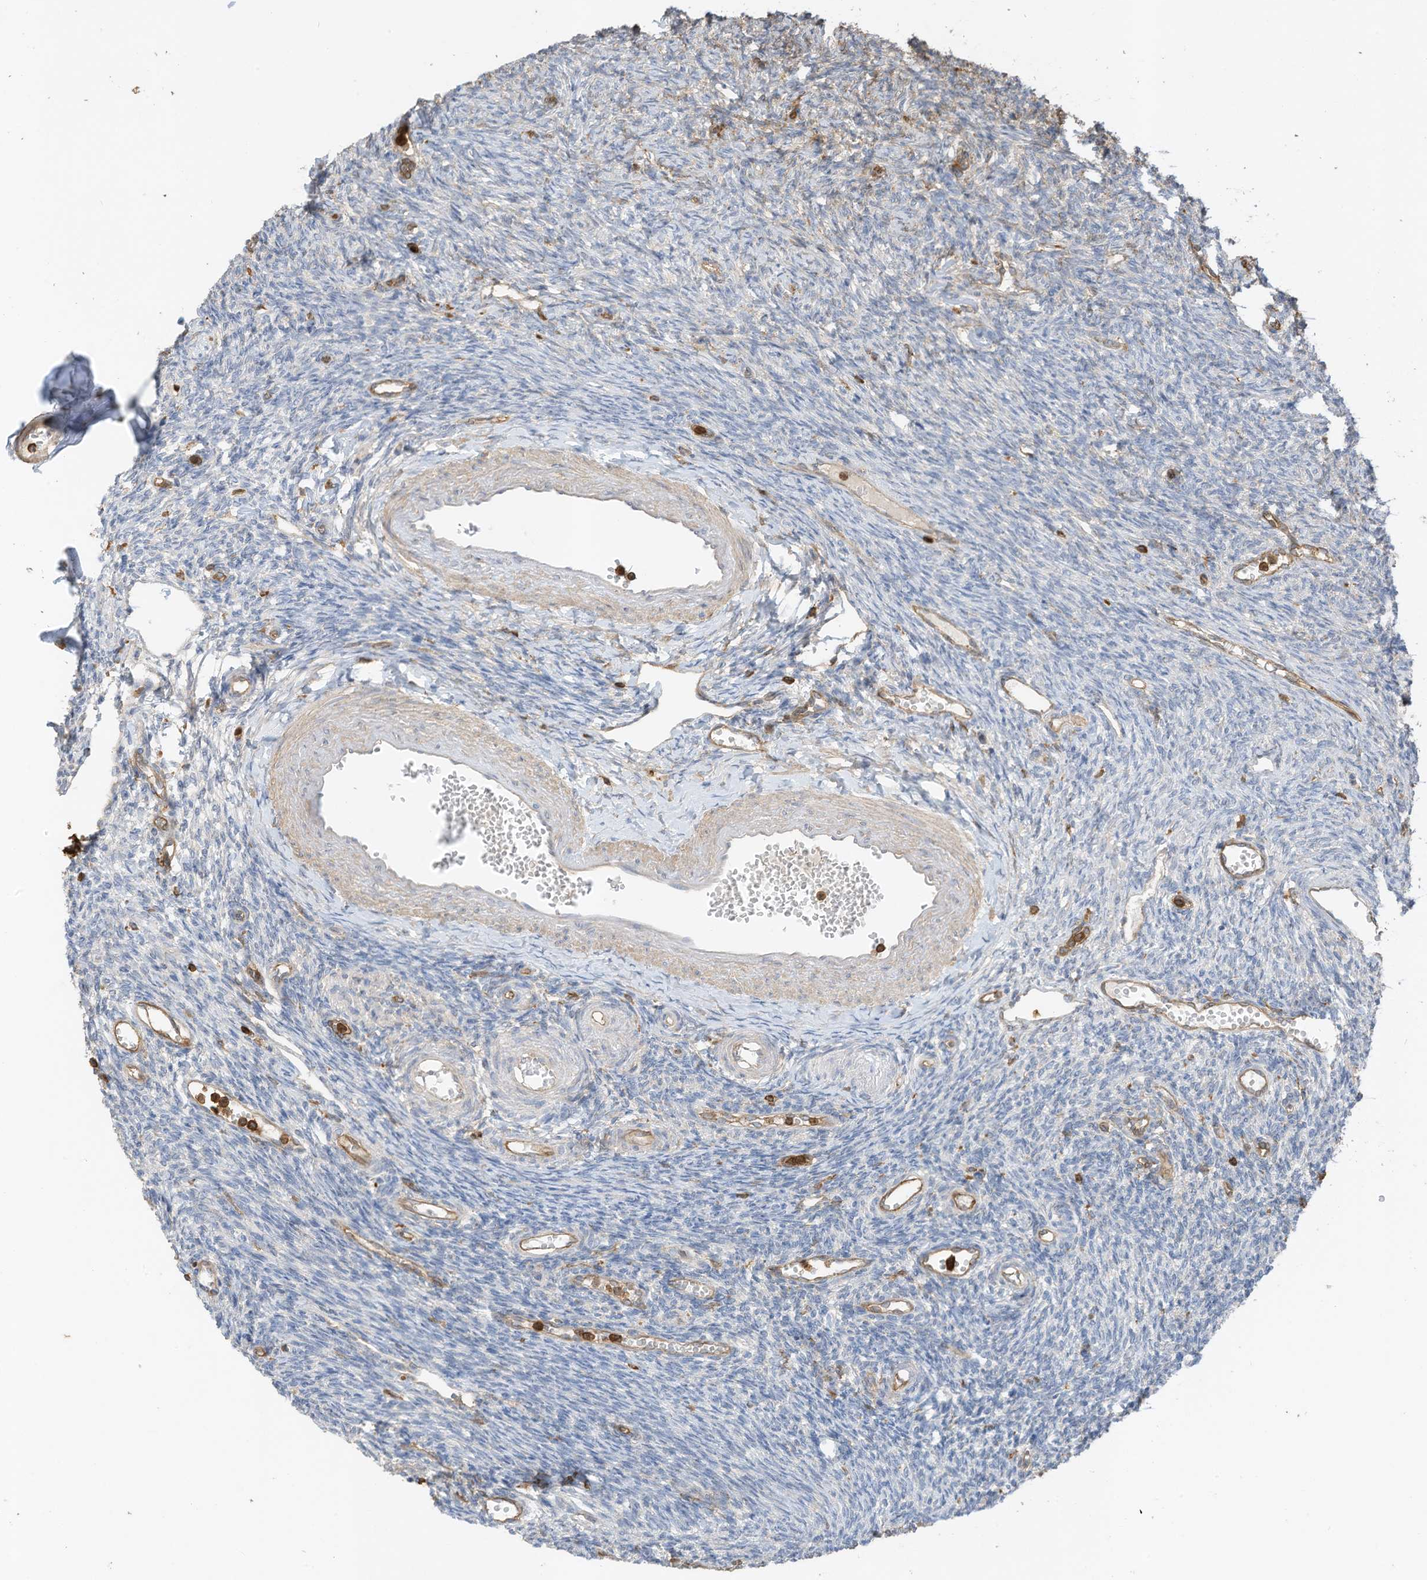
{"staining": {"intensity": "negative", "quantity": "none", "location": "none"}, "tissue": "ovary", "cell_type": "Follicle cells", "image_type": "normal", "snomed": [{"axis": "morphology", "description": "Normal tissue, NOS"}, {"axis": "morphology", "description": "Cyst, NOS"}, {"axis": "topography", "description": "Ovary"}], "caption": "The IHC image has no significant expression in follicle cells of ovary.", "gene": "ARHGAP25", "patient": {"sex": "female", "age": 33}}